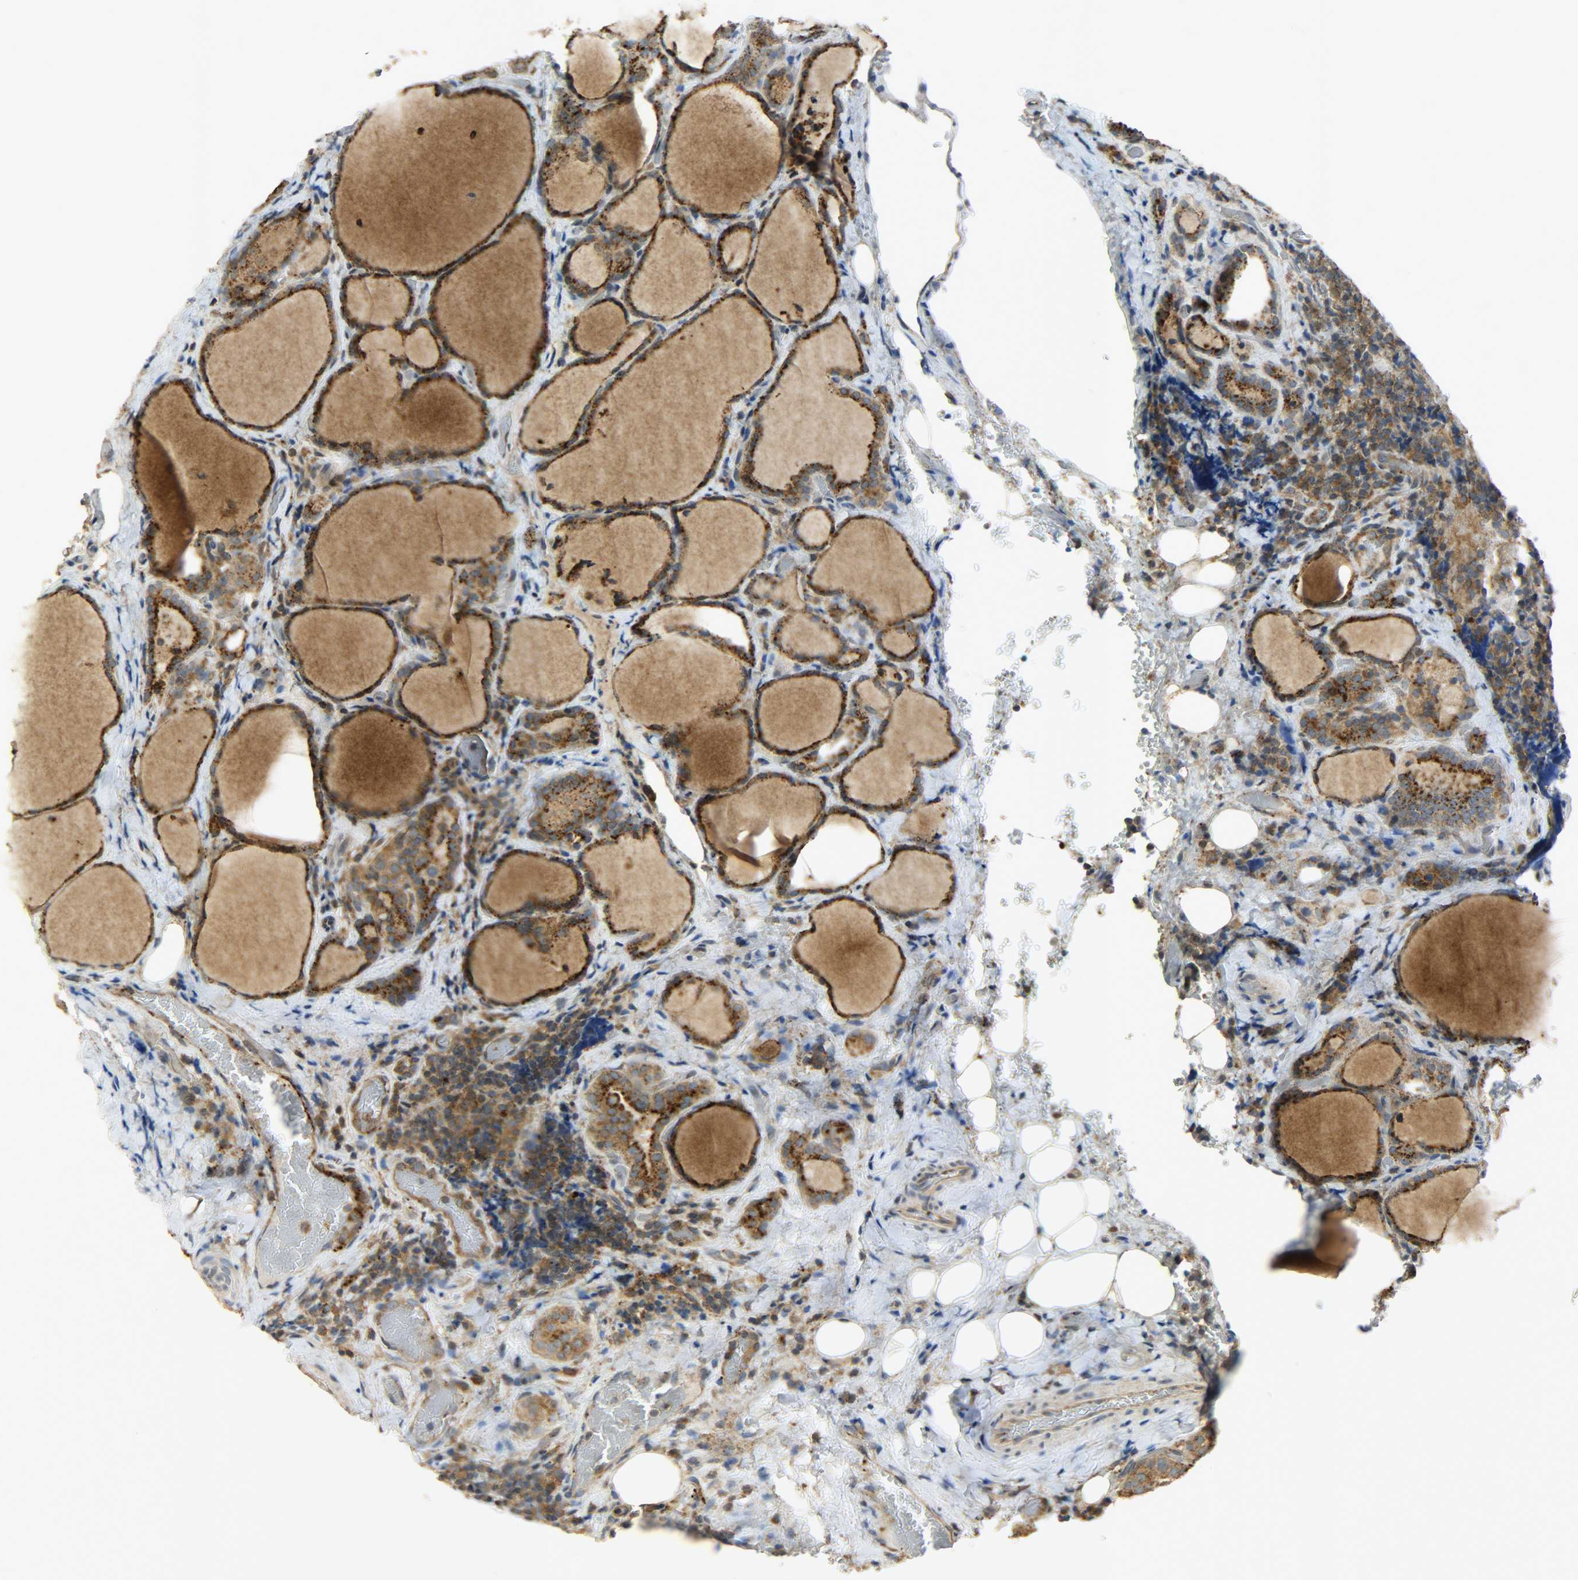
{"staining": {"intensity": "strong", "quantity": ">75%", "location": "cytoplasmic/membranous"}, "tissue": "thyroid cancer", "cell_type": "Tumor cells", "image_type": "cancer", "snomed": [{"axis": "morphology", "description": "Papillary adenocarcinoma, NOS"}, {"axis": "topography", "description": "Thyroid gland"}], "caption": "DAB immunohistochemical staining of human papillary adenocarcinoma (thyroid) reveals strong cytoplasmic/membranous protein expression in about >75% of tumor cells. (Stains: DAB (3,3'-diaminobenzidine) in brown, nuclei in blue, Microscopy: brightfield microscopy at high magnification).", "gene": "GIT2", "patient": {"sex": "female", "age": 30}}